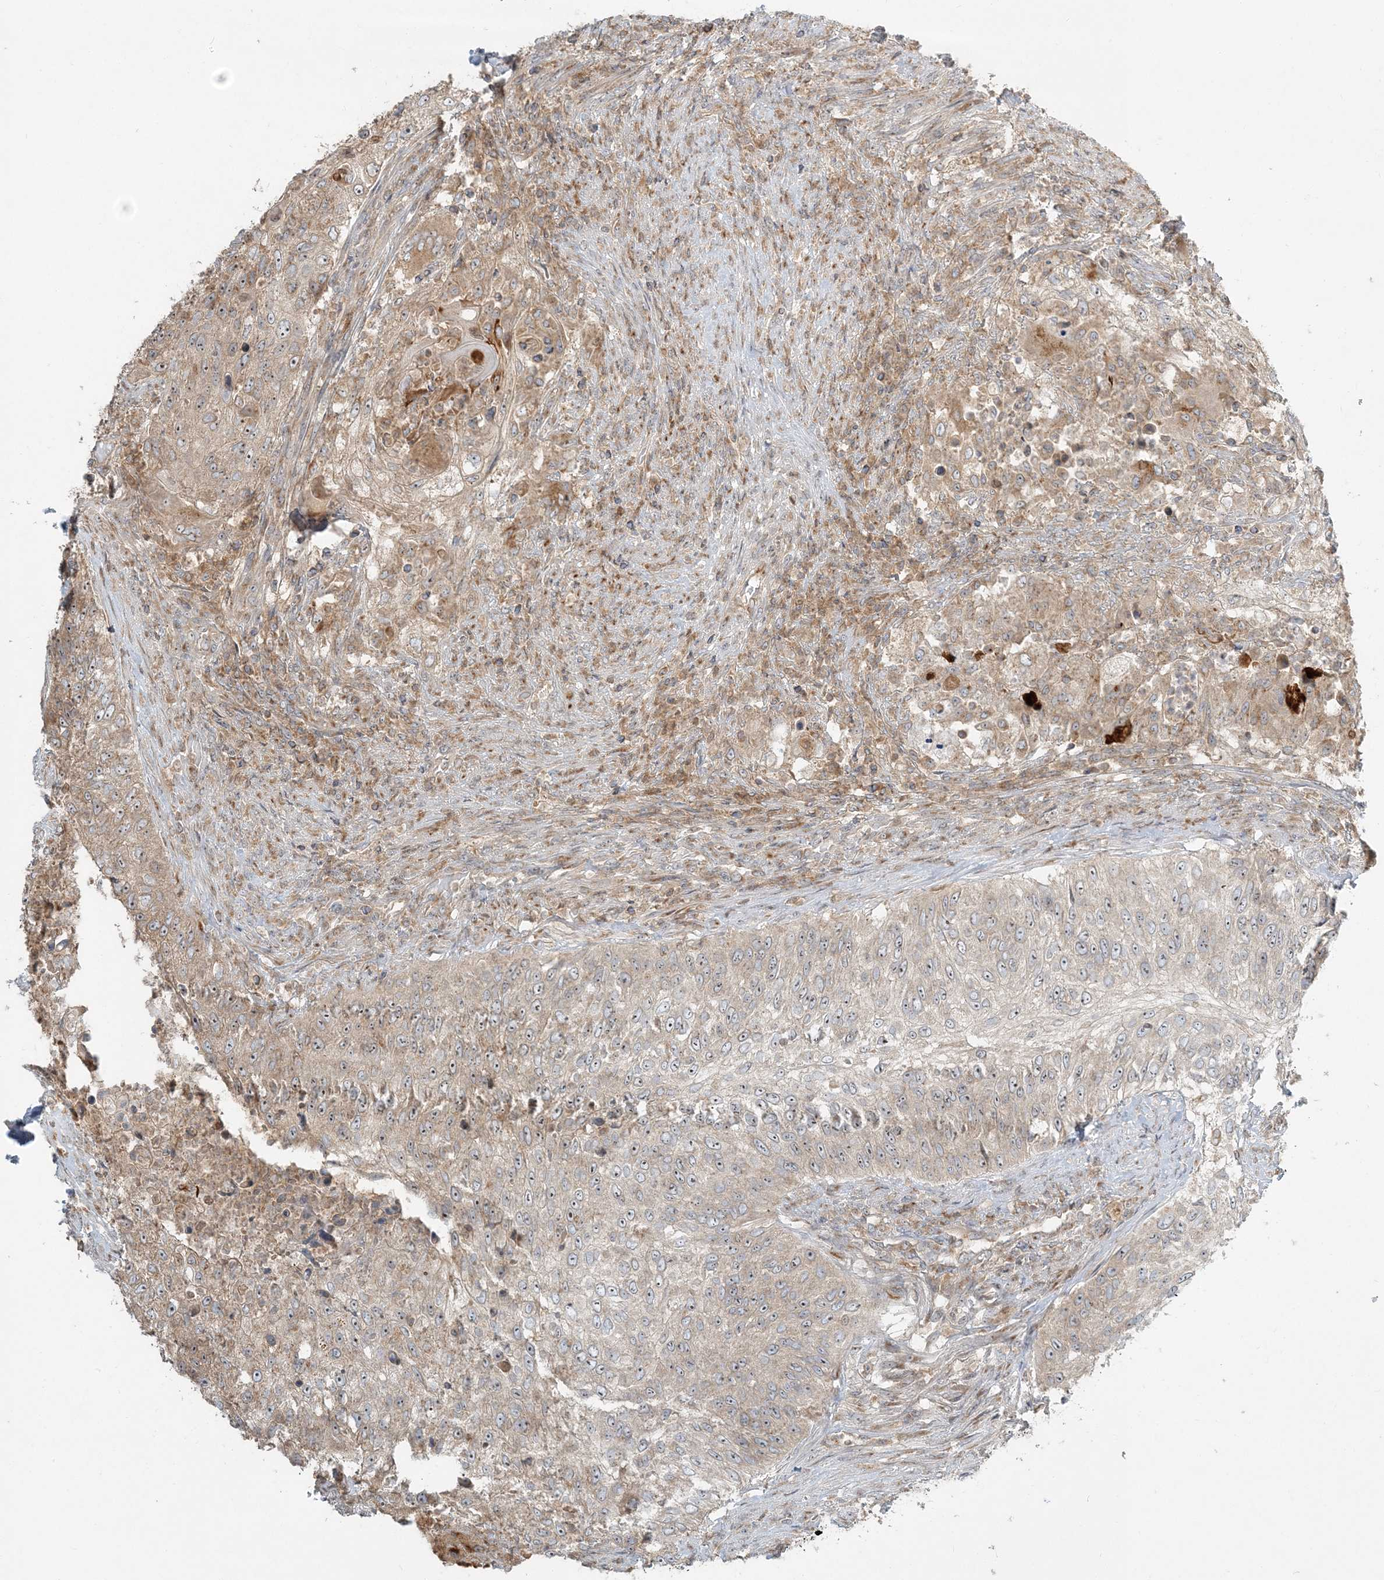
{"staining": {"intensity": "weak", "quantity": "<25%", "location": "cytoplasmic/membranous"}, "tissue": "urothelial cancer", "cell_type": "Tumor cells", "image_type": "cancer", "snomed": [{"axis": "morphology", "description": "Urothelial carcinoma, High grade"}, {"axis": "topography", "description": "Urinary bladder"}], "caption": "There is no significant positivity in tumor cells of high-grade urothelial carcinoma.", "gene": "AP1AR", "patient": {"sex": "female", "age": 60}}